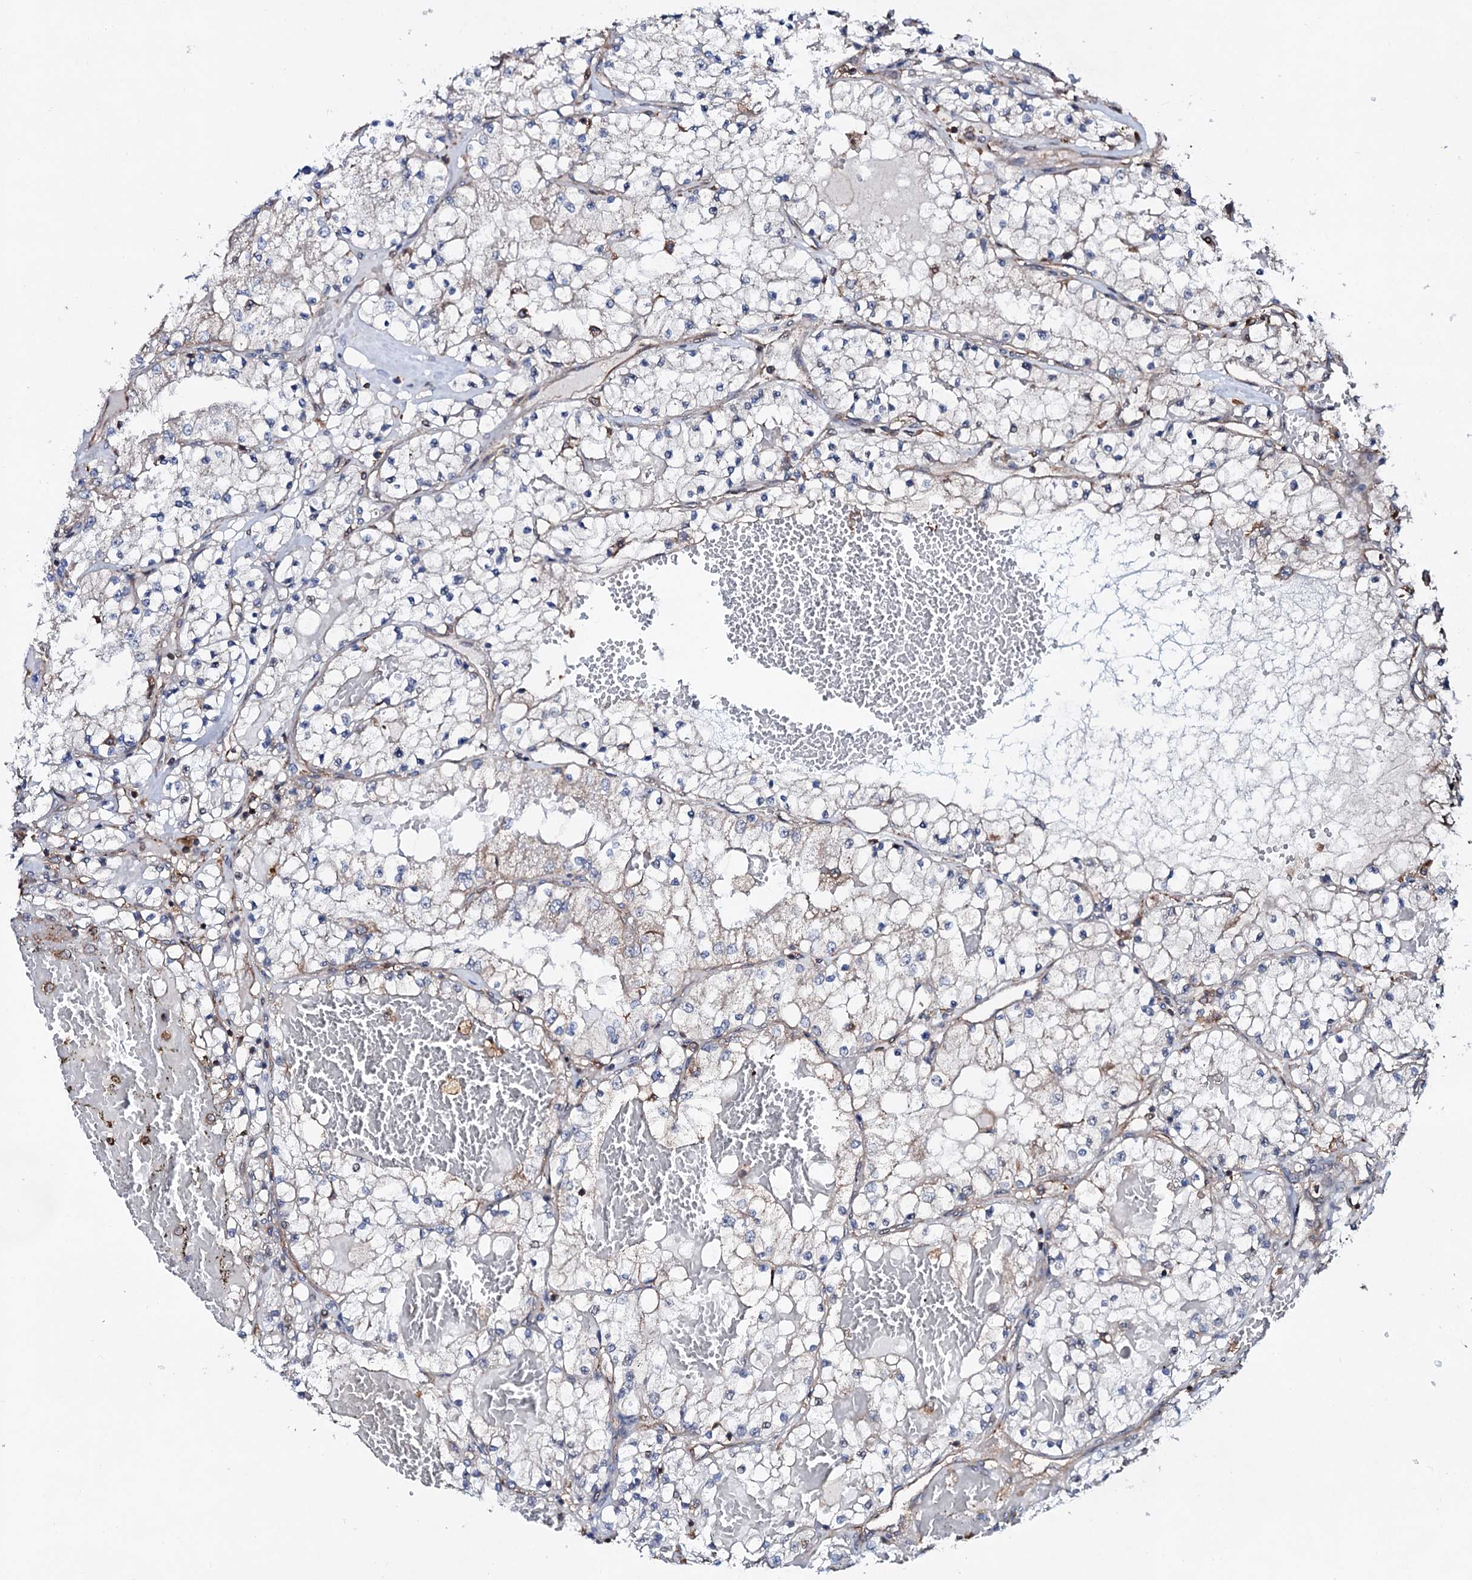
{"staining": {"intensity": "negative", "quantity": "none", "location": "none"}, "tissue": "renal cancer", "cell_type": "Tumor cells", "image_type": "cancer", "snomed": [{"axis": "morphology", "description": "Normal tissue, NOS"}, {"axis": "morphology", "description": "Adenocarcinoma, NOS"}, {"axis": "topography", "description": "Kidney"}], "caption": "IHC image of neoplastic tissue: renal adenocarcinoma stained with DAB reveals no significant protein positivity in tumor cells.", "gene": "COG6", "patient": {"sex": "male", "age": 68}}